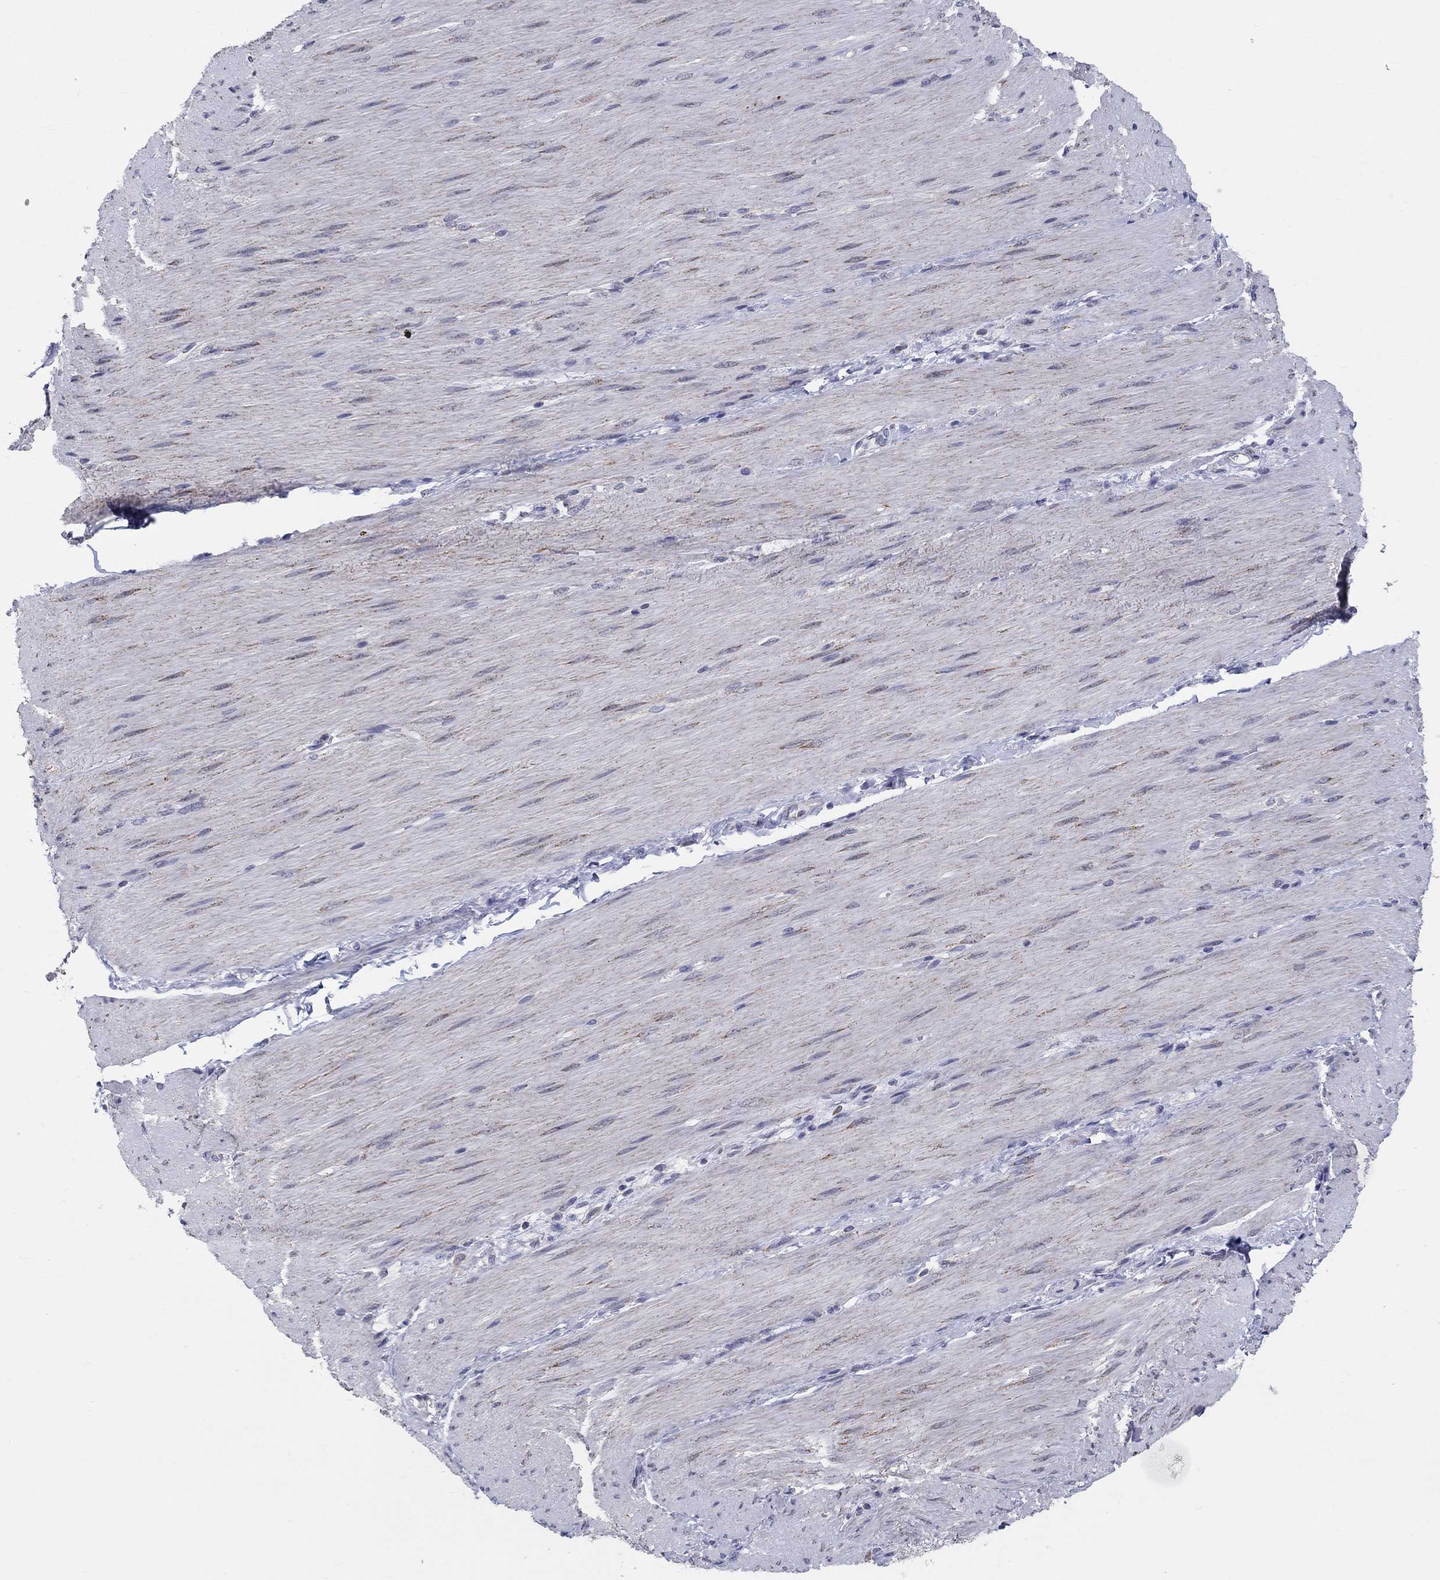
{"staining": {"intensity": "negative", "quantity": "none", "location": "none"}, "tissue": "adipose tissue", "cell_type": "Adipocytes", "image_type": "normal", "snomed": [{"axis": "morphology", "description": "Normal tissue, NOS"}, {"axis": "topography", "description": "Smooth muscle"}, {"axis": "topography", "description": "Duodenum"}, {"axis": "topography", "description": "Peripheral nerve tissue"}], "caption": "Adipocytes show no significant staining in normal adipose tissue. (Stains: DAB immunohistochemistry (IHC) with hematoxylin counter stain, Microscopy: brightfield microscopy at high magnification).", "gene": "KISS1R", "patient": {"sex": "female", "age": 61}}